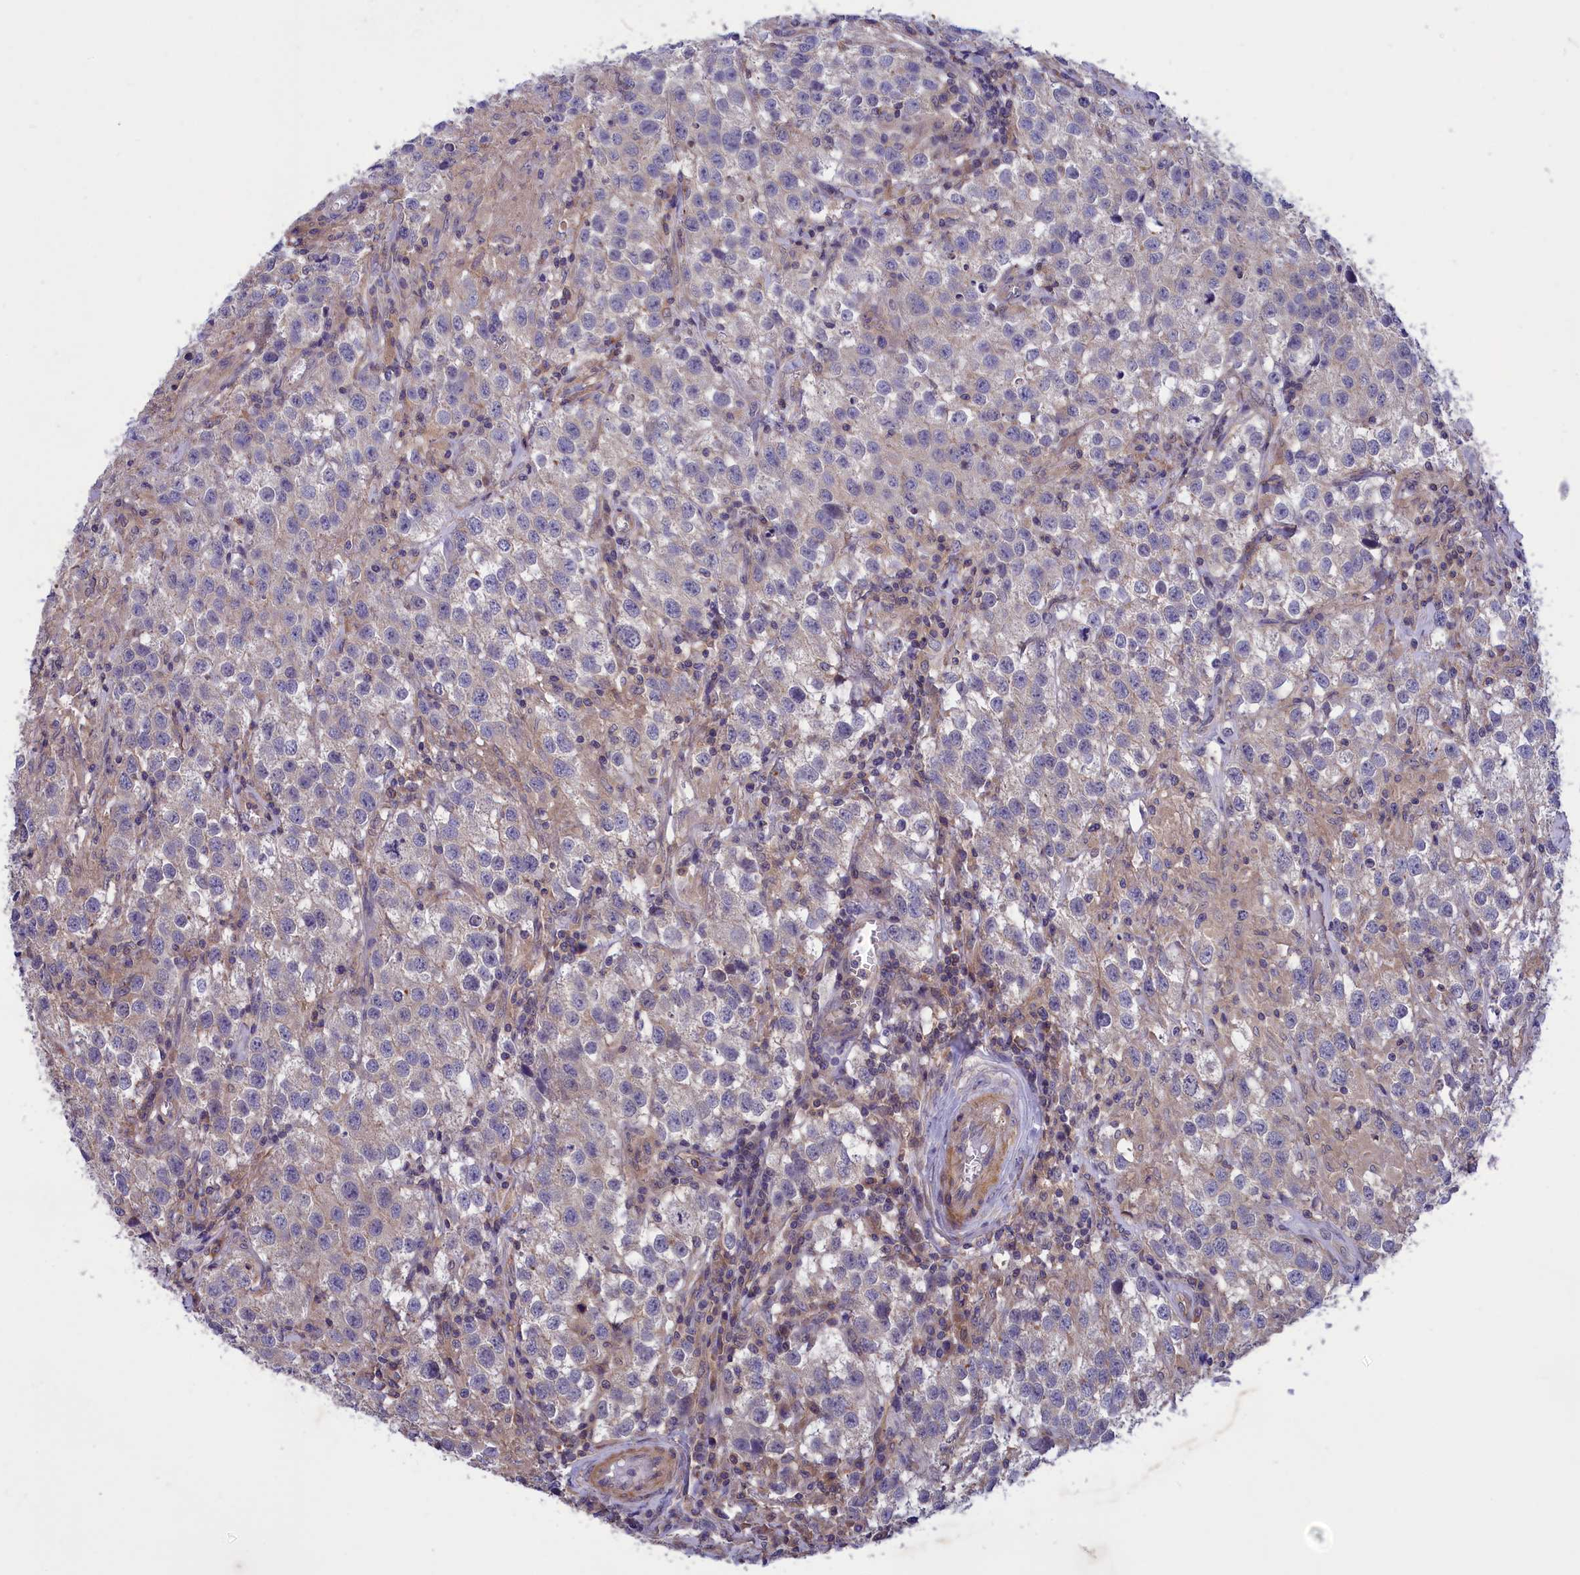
{"staining": {"intensity": "negative", "quantity": "none", "location": "none"}, "tissue": "testis cancer", "cell_type": "Tumor cells", "image_type": "cancer", "snomed": [{"axis": "morphology", "description": "Seminoma, NOS"}, {"axis": "morphology", "description": "Carcinoma, Embryonal, NOS"}, {"axis": "topography", "description": "Testis"}], "caption": "Tumor cells are negative for protein expression in human testis cancer.", "gene": "AMDHD2", "patient": {"sex": "male", "age": 43}}